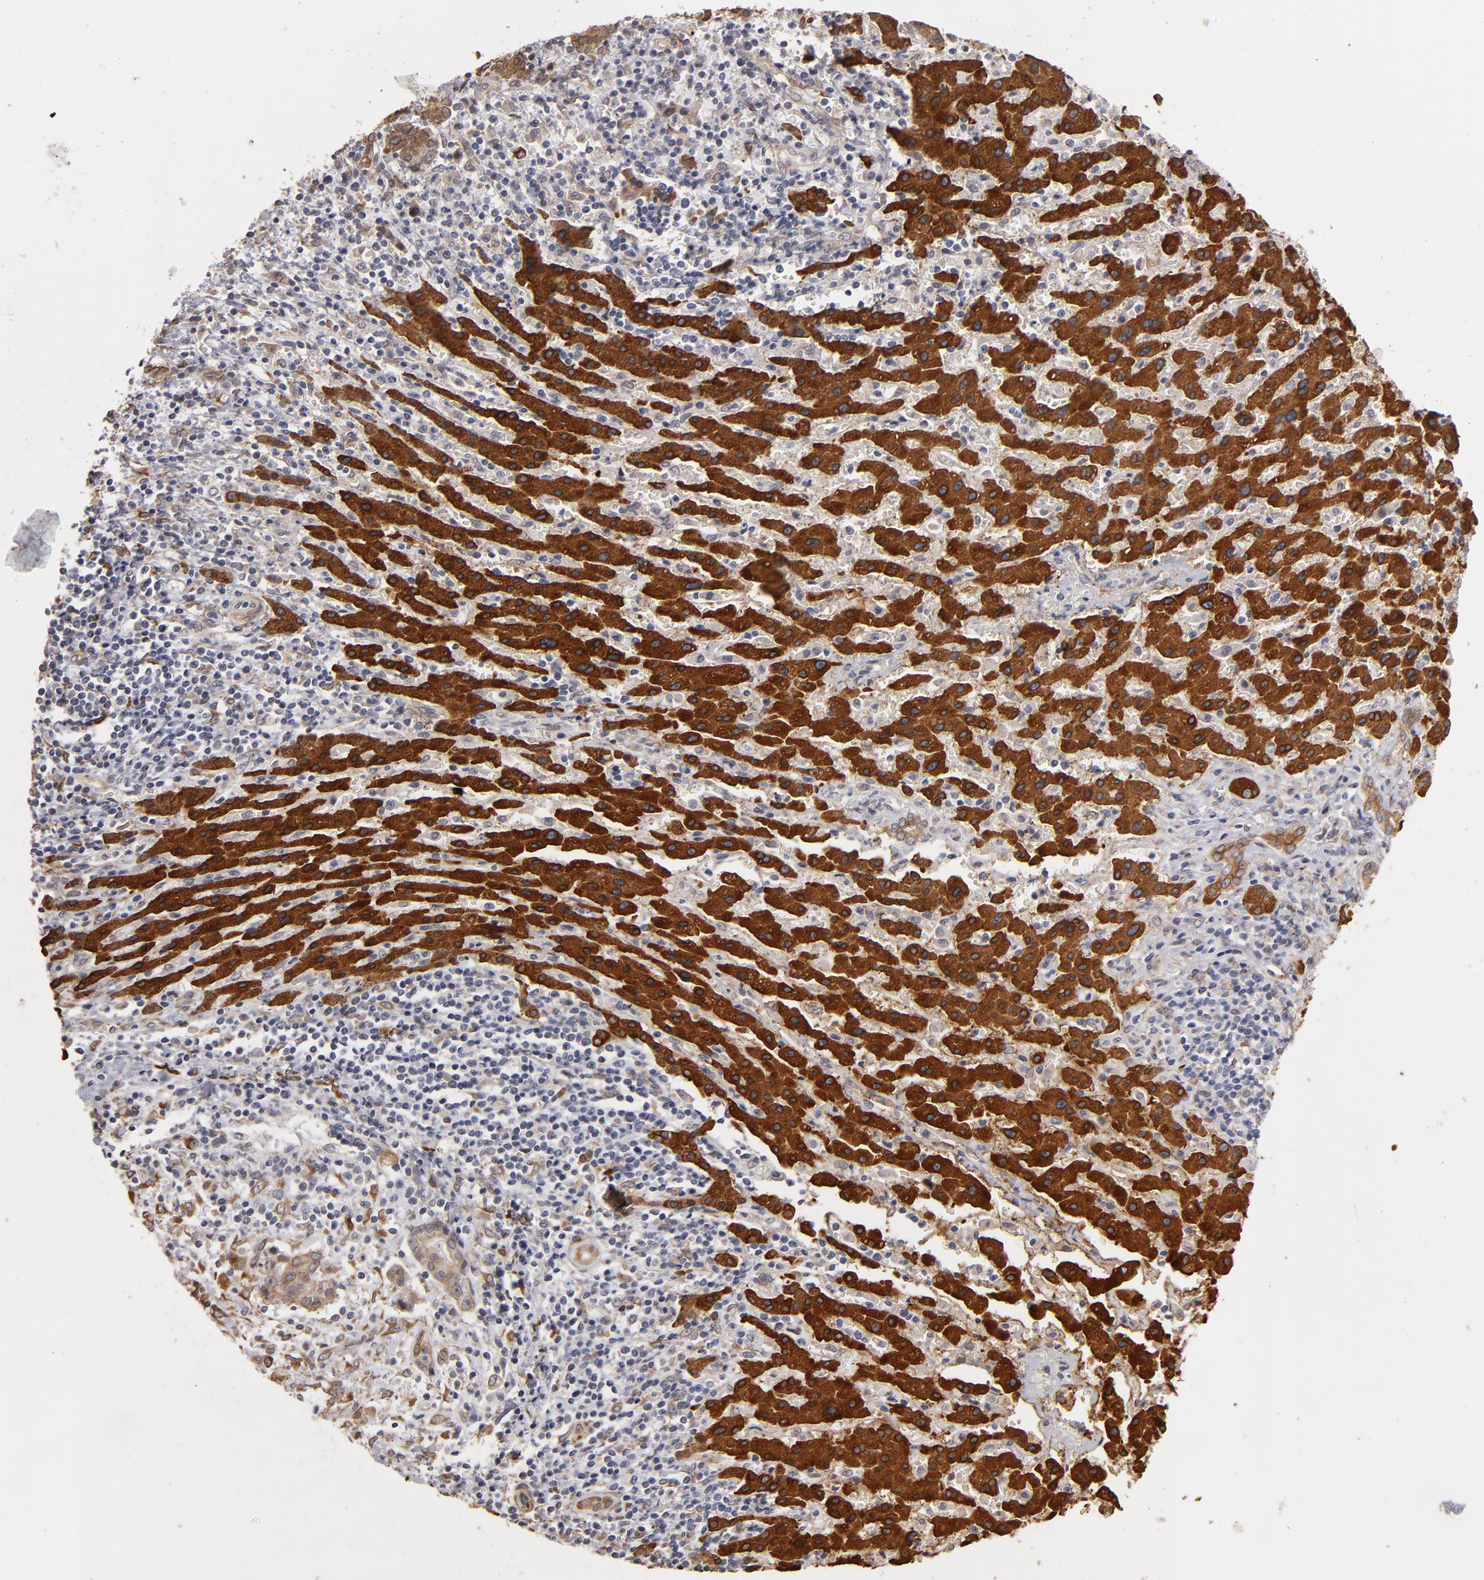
{"staining": {"intensity": "moderate", "quantity": ">75%", "location": "cytoplasmic/membranous"}, "tissue": "liver cancer", "cell_type": "Tumor cells", "image_type": "cancer", "snomed": [{"axis": "morphology", "description": "Cholangiocarcinoma"}, {"axis": "topography", "description": "Liver"}], "caption": "Immunohistochemical staining of human cholangiocarcinoma (liver) displays moderate cytoplasmic/membranous protein staining in about >75% of tumor cells.", "gene": "PGRMC1", "patient": {"sex": "male", "age": 57}}